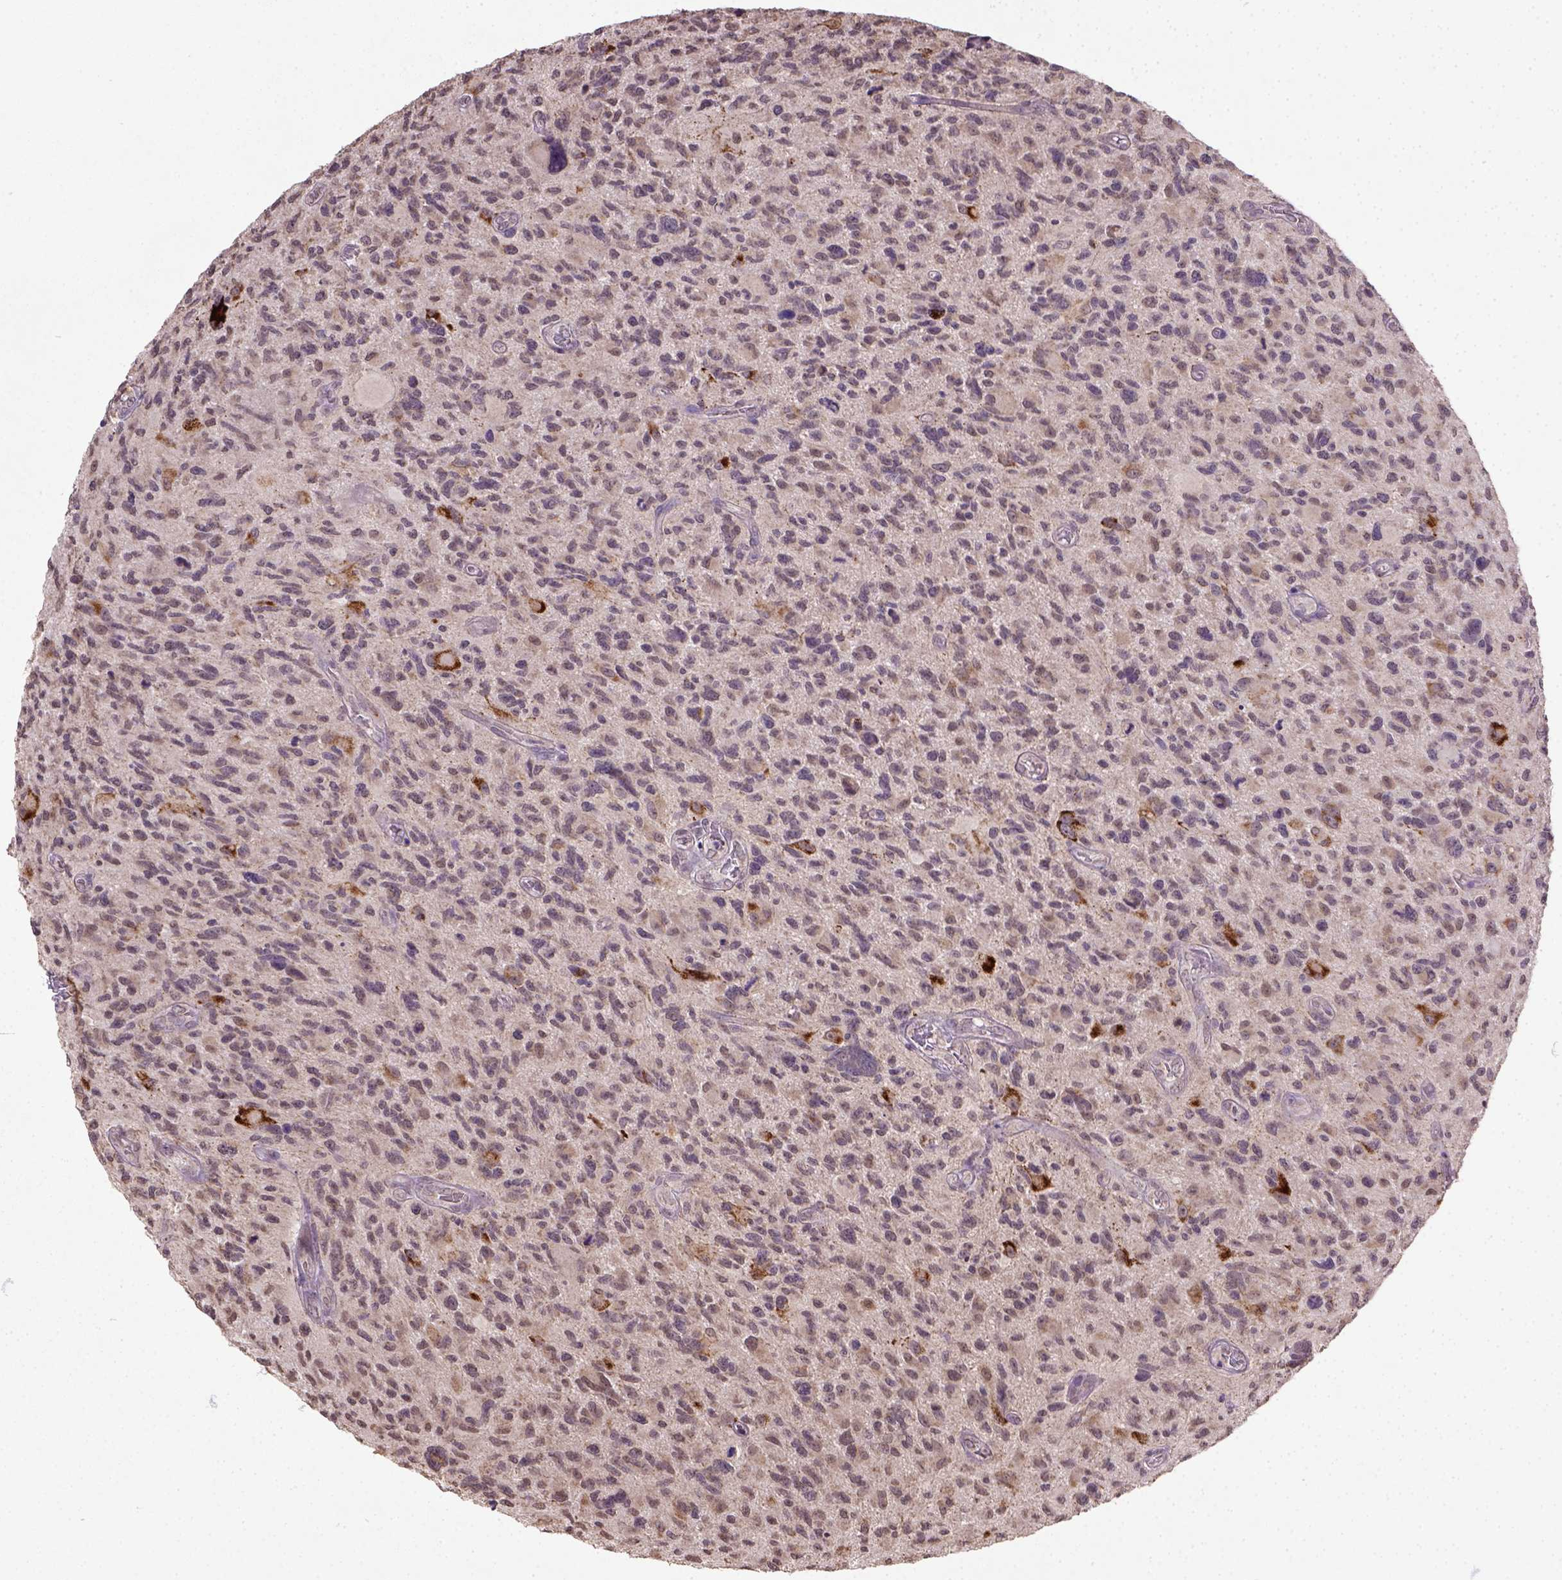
{"staining": {"intensity": "negative", "quantity": "none", "location": "none"}, "tissue": "glioma", "cell_type": "Tumor cells", "image_type": "cancer", "snomed": [{"axis": "morphology", "description": "Glioma, malignant, NOS"}, {"axis": "morphology", "description": "Glioma, malignant, High grade"}, {"axis": "topography", "description": "Brain"}], "caption": "Image shows no significant protein expression in tumor cells of malignant glioma.", "gene": "NUDT10", "patient": {"sex": "female", "age": 71}}